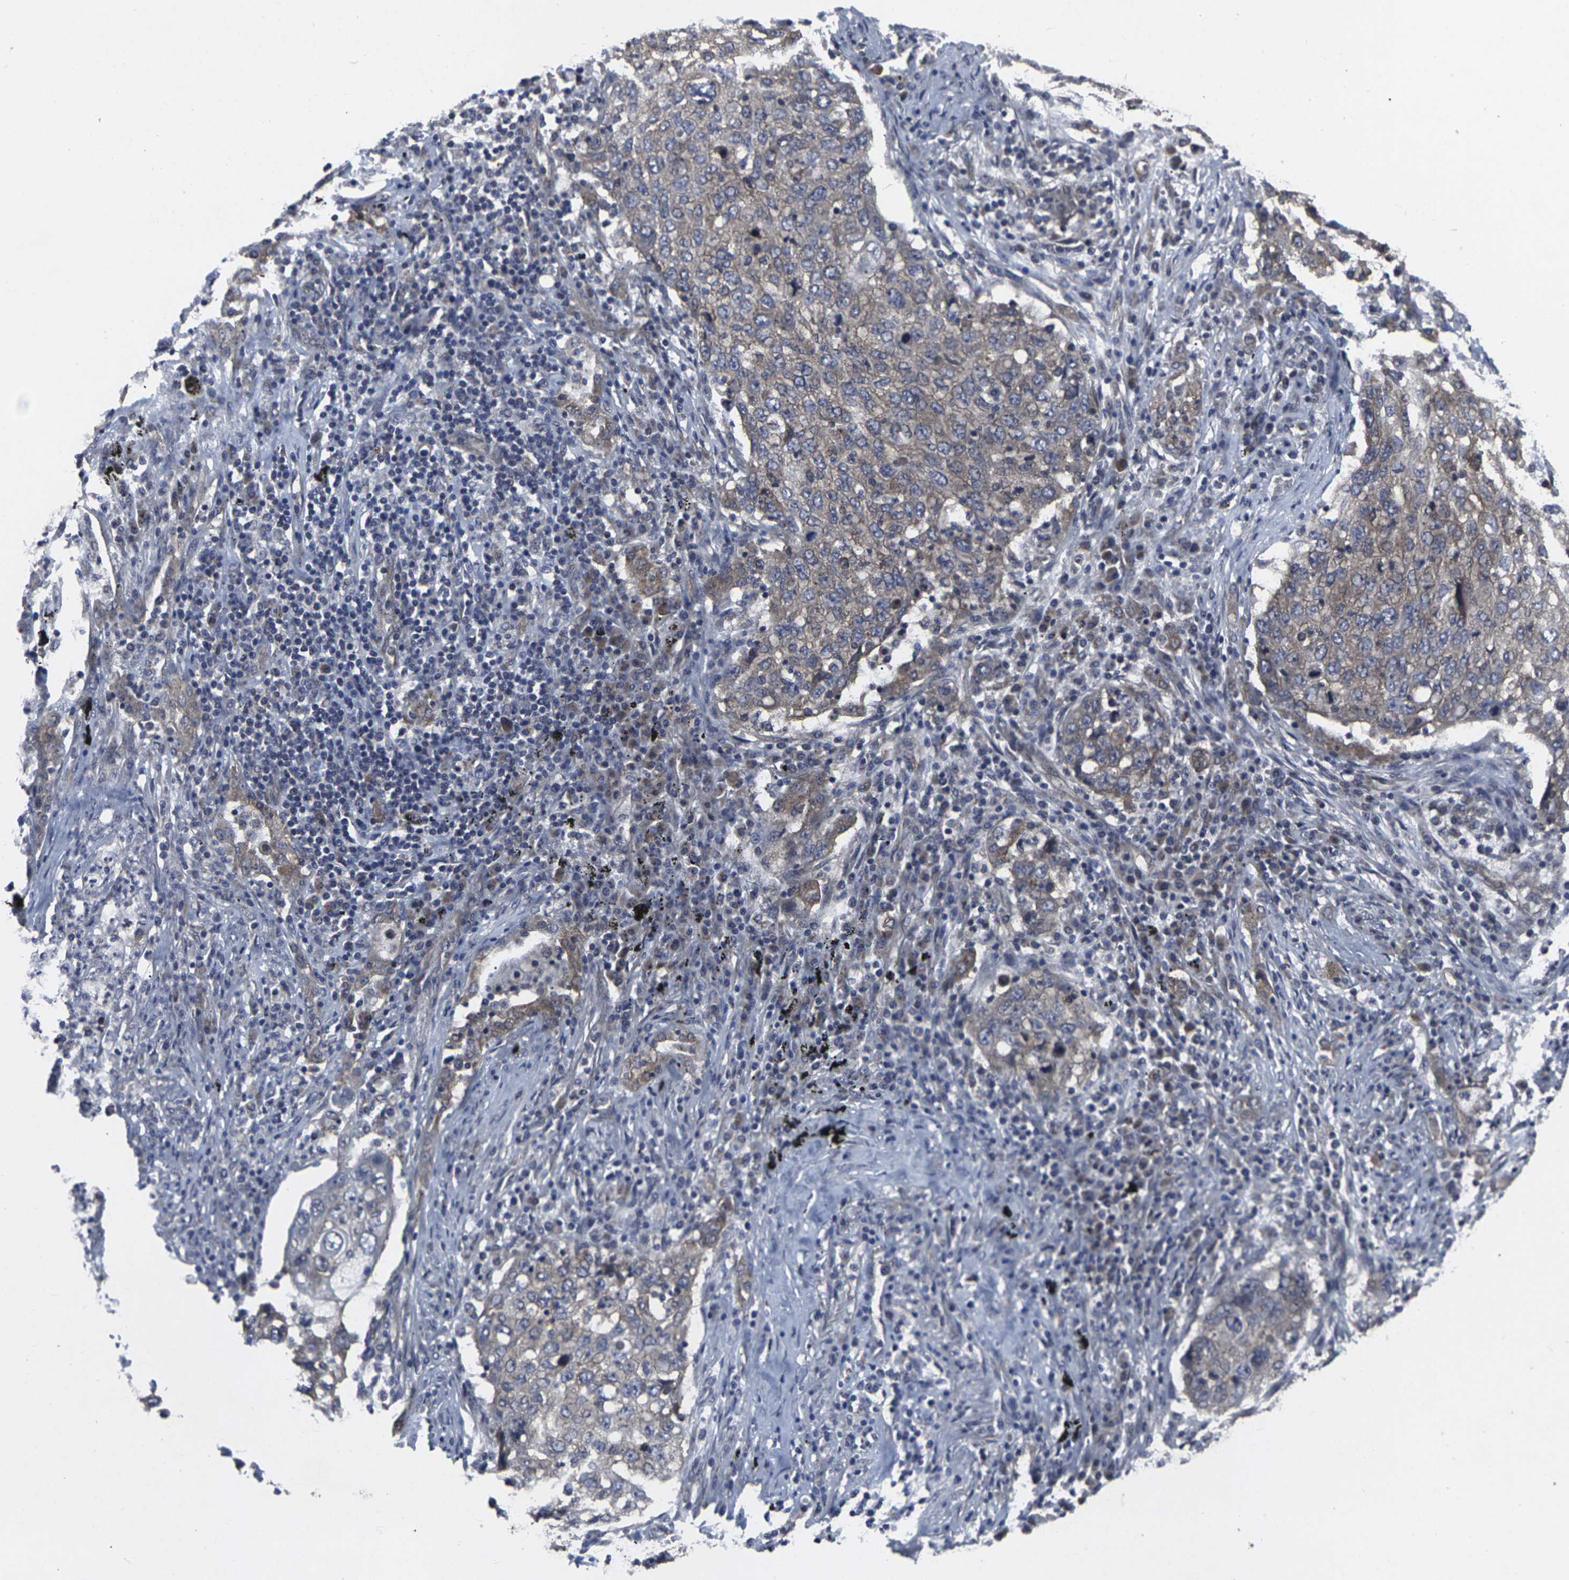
{"staining": {"intensity": "weak", "quantity": ">75%", "location": "cytoplasmic/membranous"}, "tissue": "lung cancer", "cell_type": "Tumor cells", "image_type": "cancer", "snomed": [{"axis": "morphology", "description": "Squamous cell carcinoma, NOS"}, {"axis": "topography", "description": "Lung"}], "caption": "Immunohistochemistry (IHC) image of neoplastic tissue: human lung cancer (squamous cell carcinoma) stained using immunohistochemistry shows low levels of weak protein expression localized specifically in the cytoplasmic/membranous of tumor cells, appearing as a cytoplasmic/membranous brown color.", "gene": "MAPKAPK2", "patient": {"sex": "female", "age": 63}}